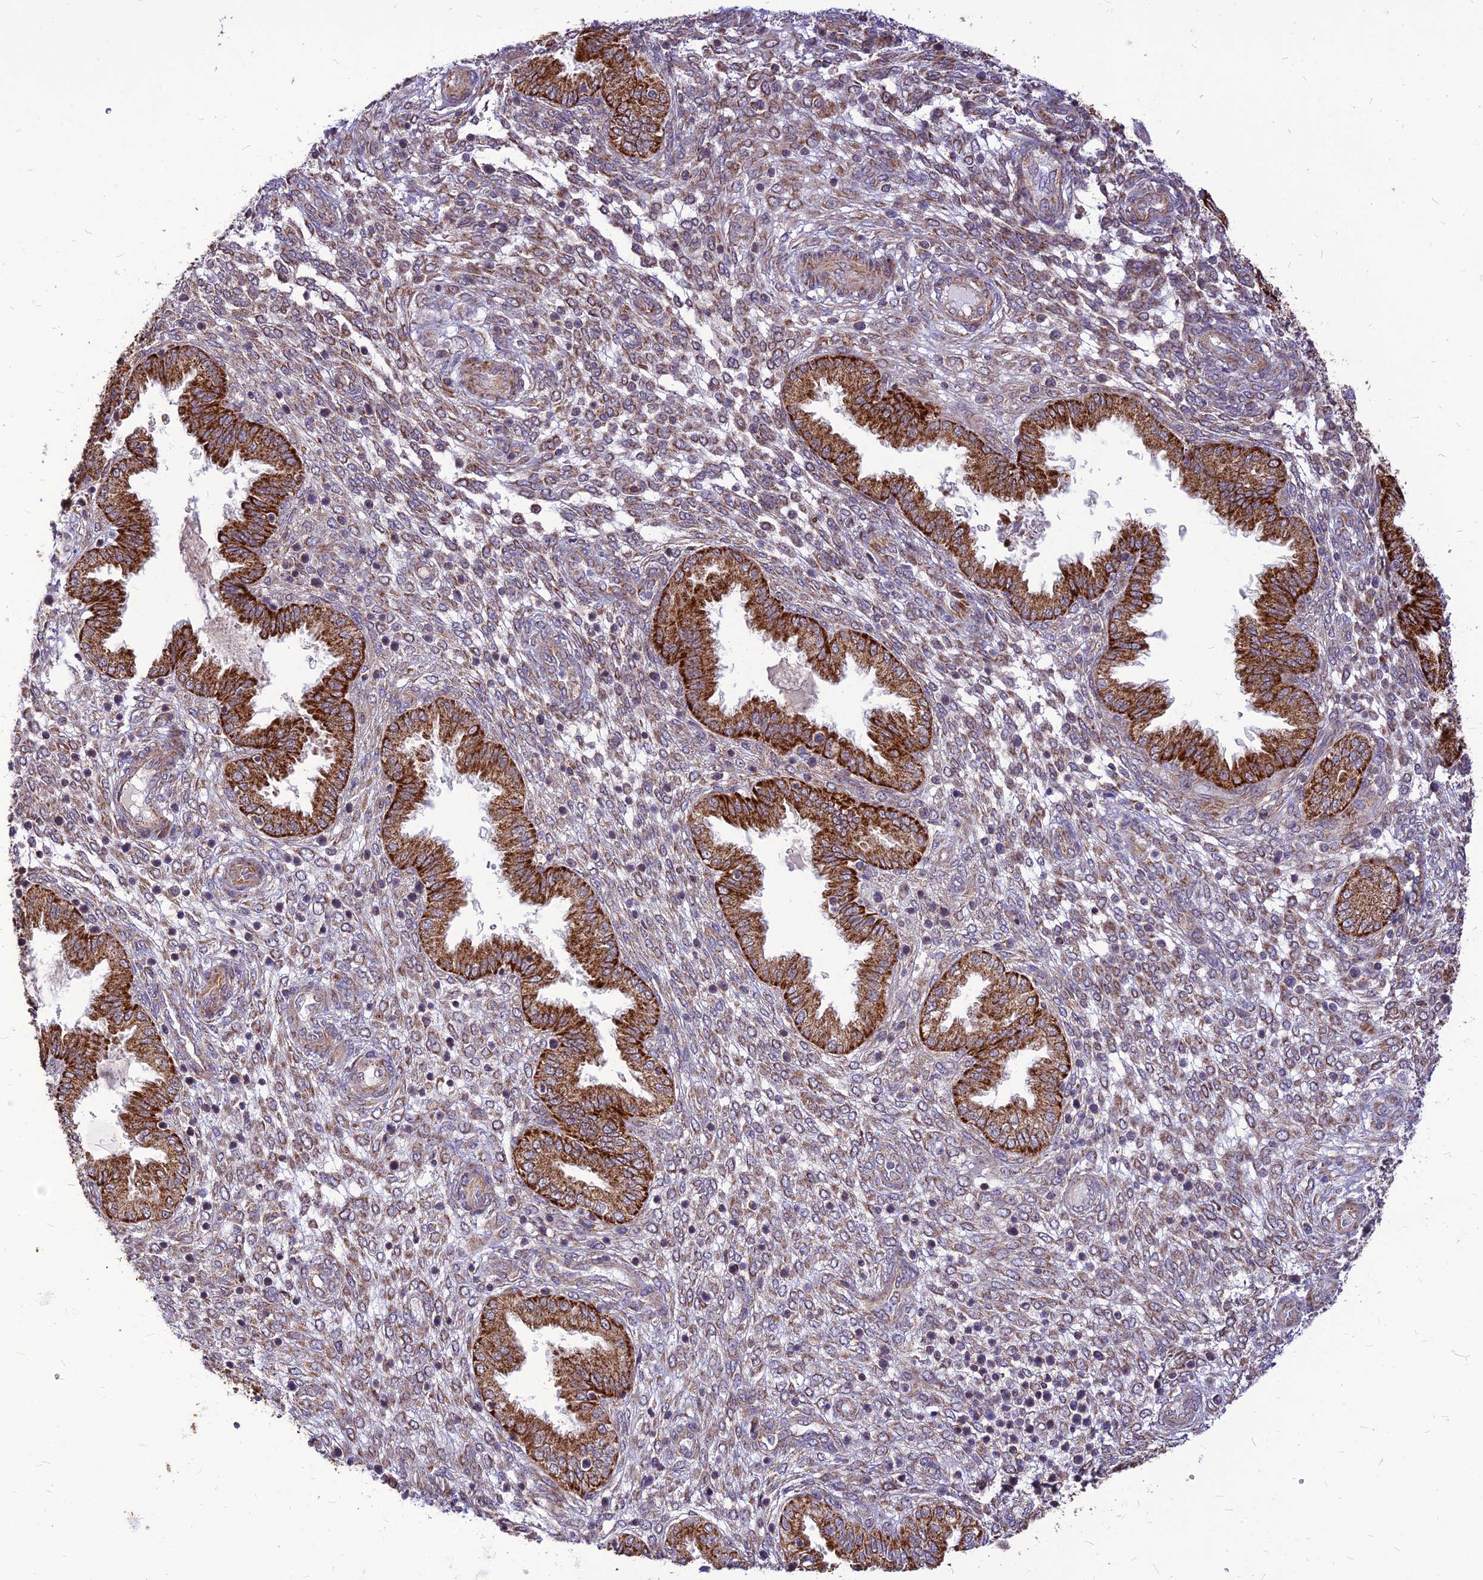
{"staining": {"intensity": "moderate", "quantity": "<25%", "location": "cytoplasmic/membranous"}, "tissue": "endometrium", "cell_type": "Cells in endometrial stroma", "image_type": "normal", "snomed": [{"axis": "morphology", "description": "Normal tissue, NOS"}, {"axis": "topography", "description": "Endometrium"}], "caption": "About <25% of cells in endometrial stroma in normal endometrium reveal moderate cytoplasmic/membranous protein staining as visualized by brown immunohistochemical staining.", "gene": "ECI1", "patient": {"sex": "female", "age": 33}}